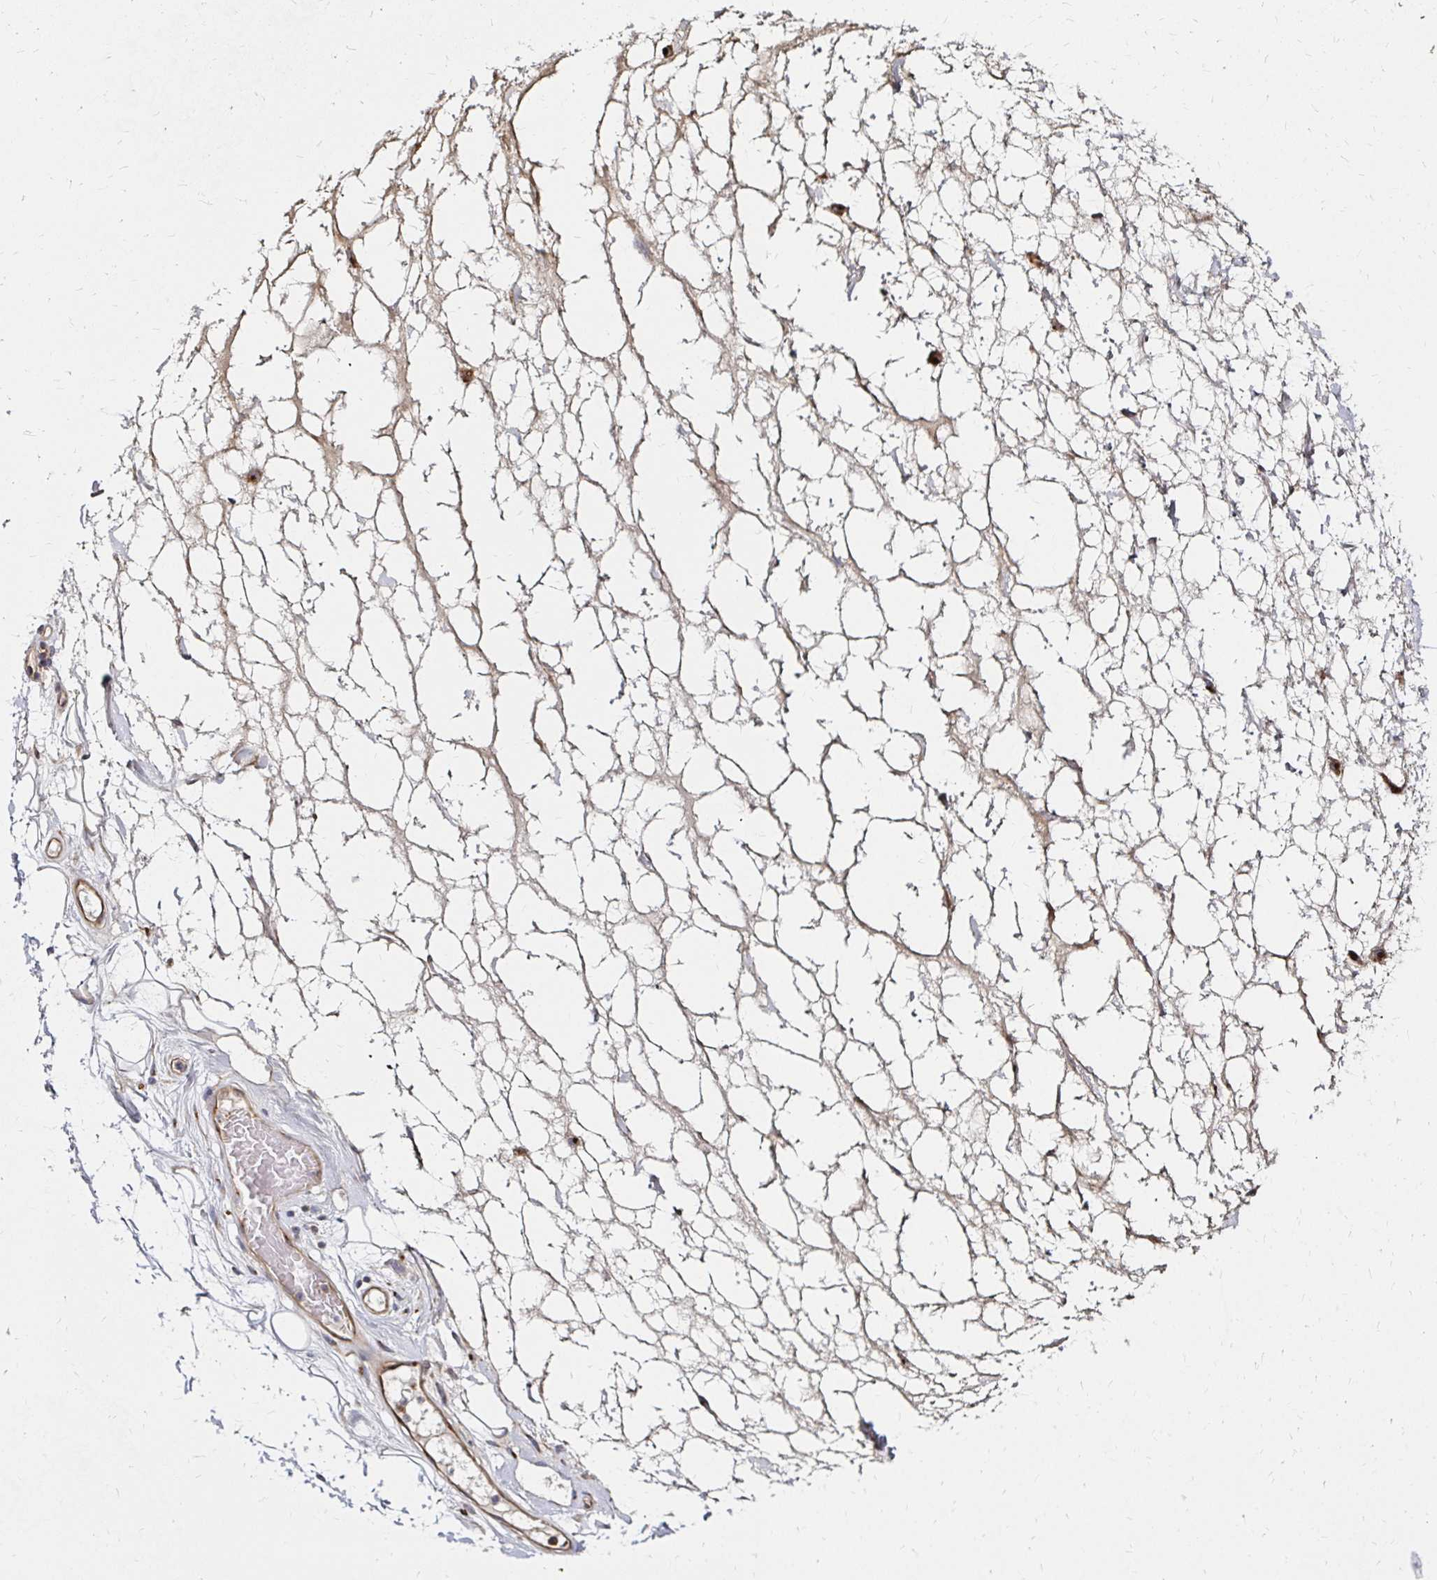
{"staining": {"intensity": "negative", "quantity": "none", "location": "none"}, "tissue": "adipose tissue", "cell_type": "Adipocytes", "image_type": "normal", "snomed": [{"axis": "morphology", "description": "Normal tissue, NOS"}, {"axis": "topography", "description": "Lymph node"}, {"axis": "topography", "description": "Cartilage tissue"}, {"axis": "topography", "description": "Nasopharynx"}], "caption": "Immunohistochemical staining of normal human adipose tissue exhibits no significant positivity in adipocytes. (DAB (3,3'-diaminobenzidine) IHC visualized using brightfield microscopy, high magnification).", "gene": "MAN1A1", "patient": {"sex": "male", "age": 63}}